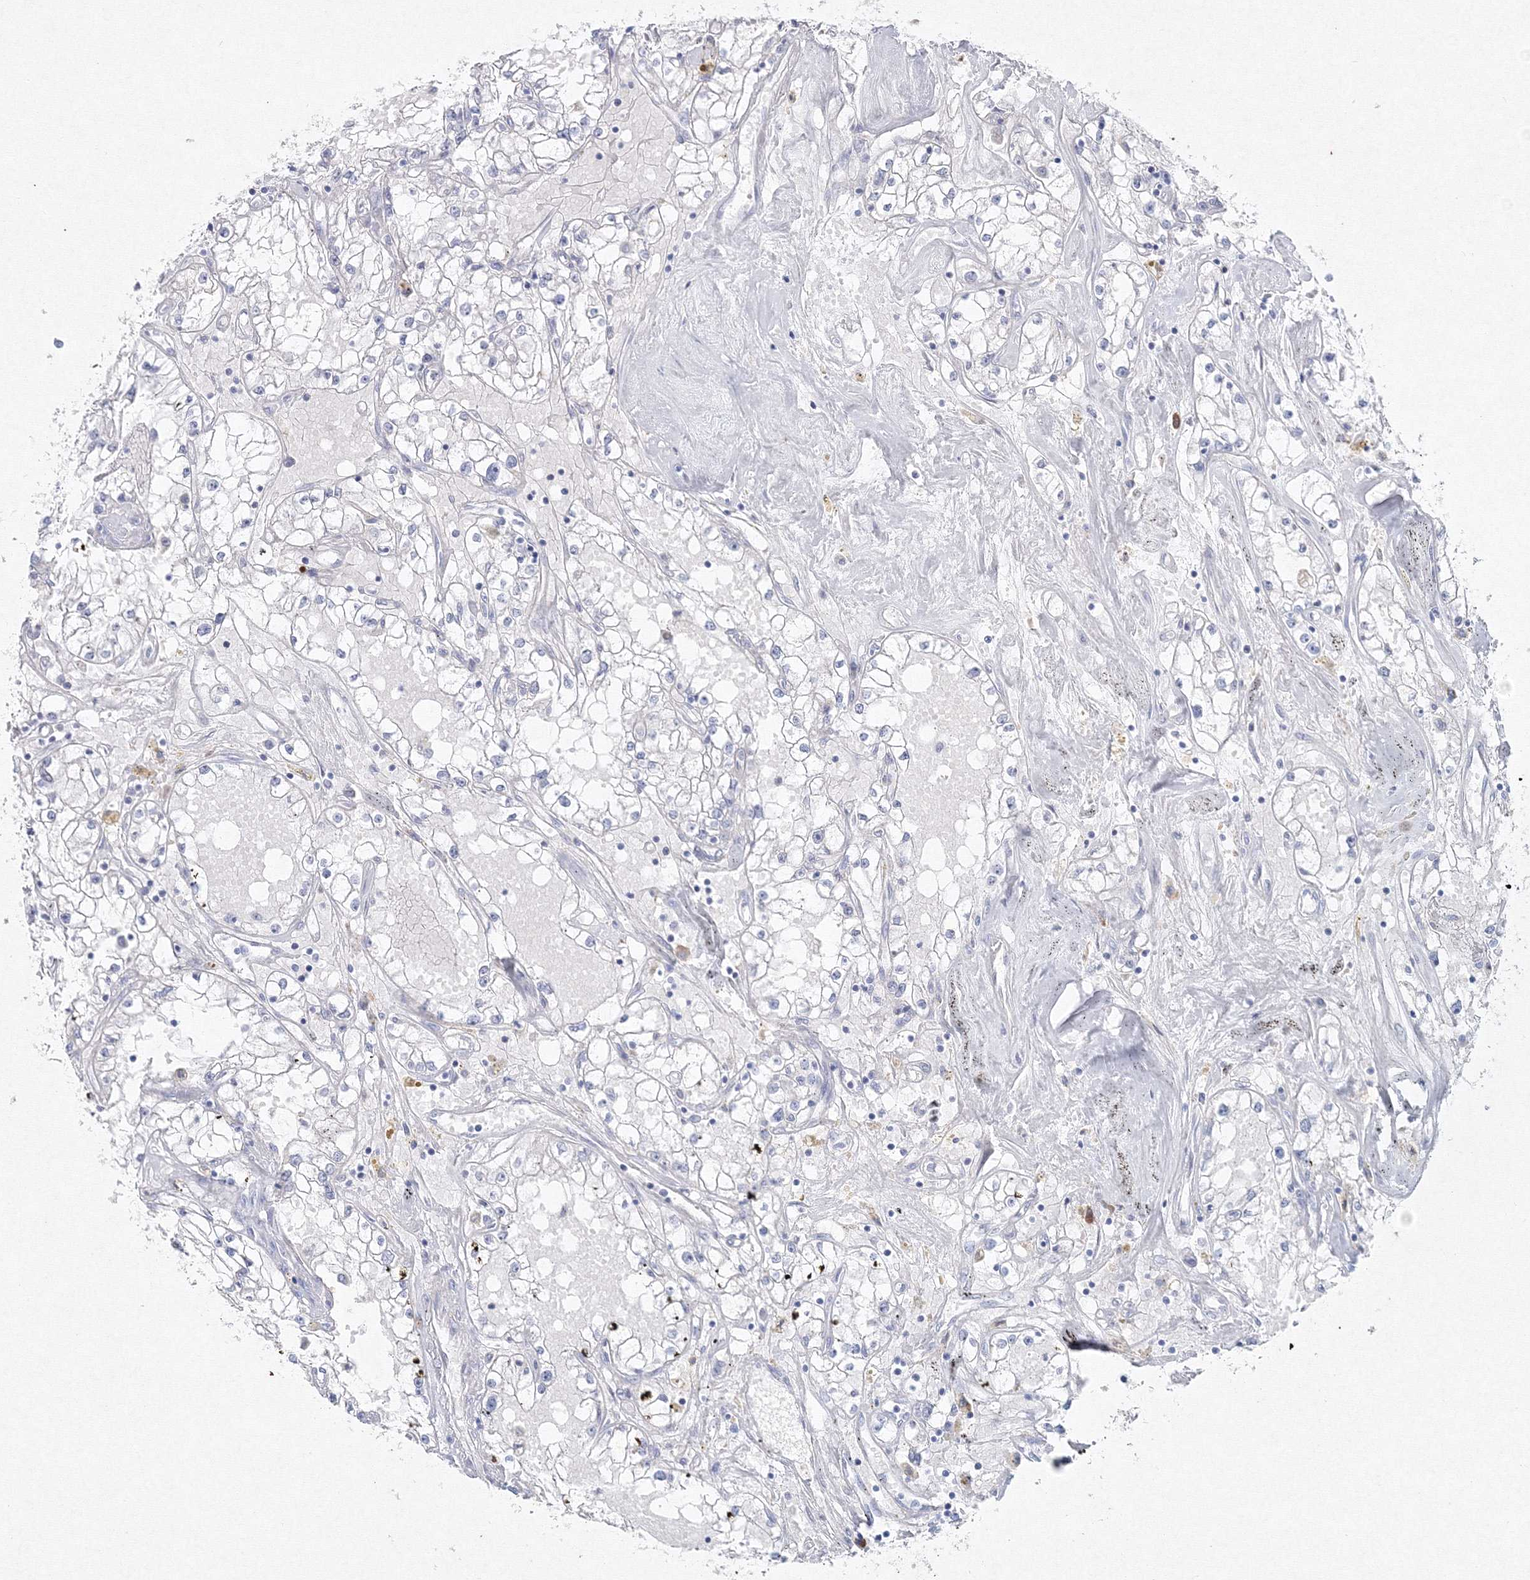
{"staining": {"intensity": "negative", "quantity": "none", "location": "none"}, "tissue": "renal cancer", "cell_type": "Tumor cells", "image_type": "cancer", "snomed": [{"axis": "morphology", "description": "Adenocarcinoma, NOS"}, {"axis": "topography", "description": "Kidney"}], "caption": "Immunohistochemistry image of neoplastic tissue: human renal cancer stained with DAB shows no significant protein expression in tumor cells.", "gene": "GCKR", "patient": {"sex": "male", "age": 56}}